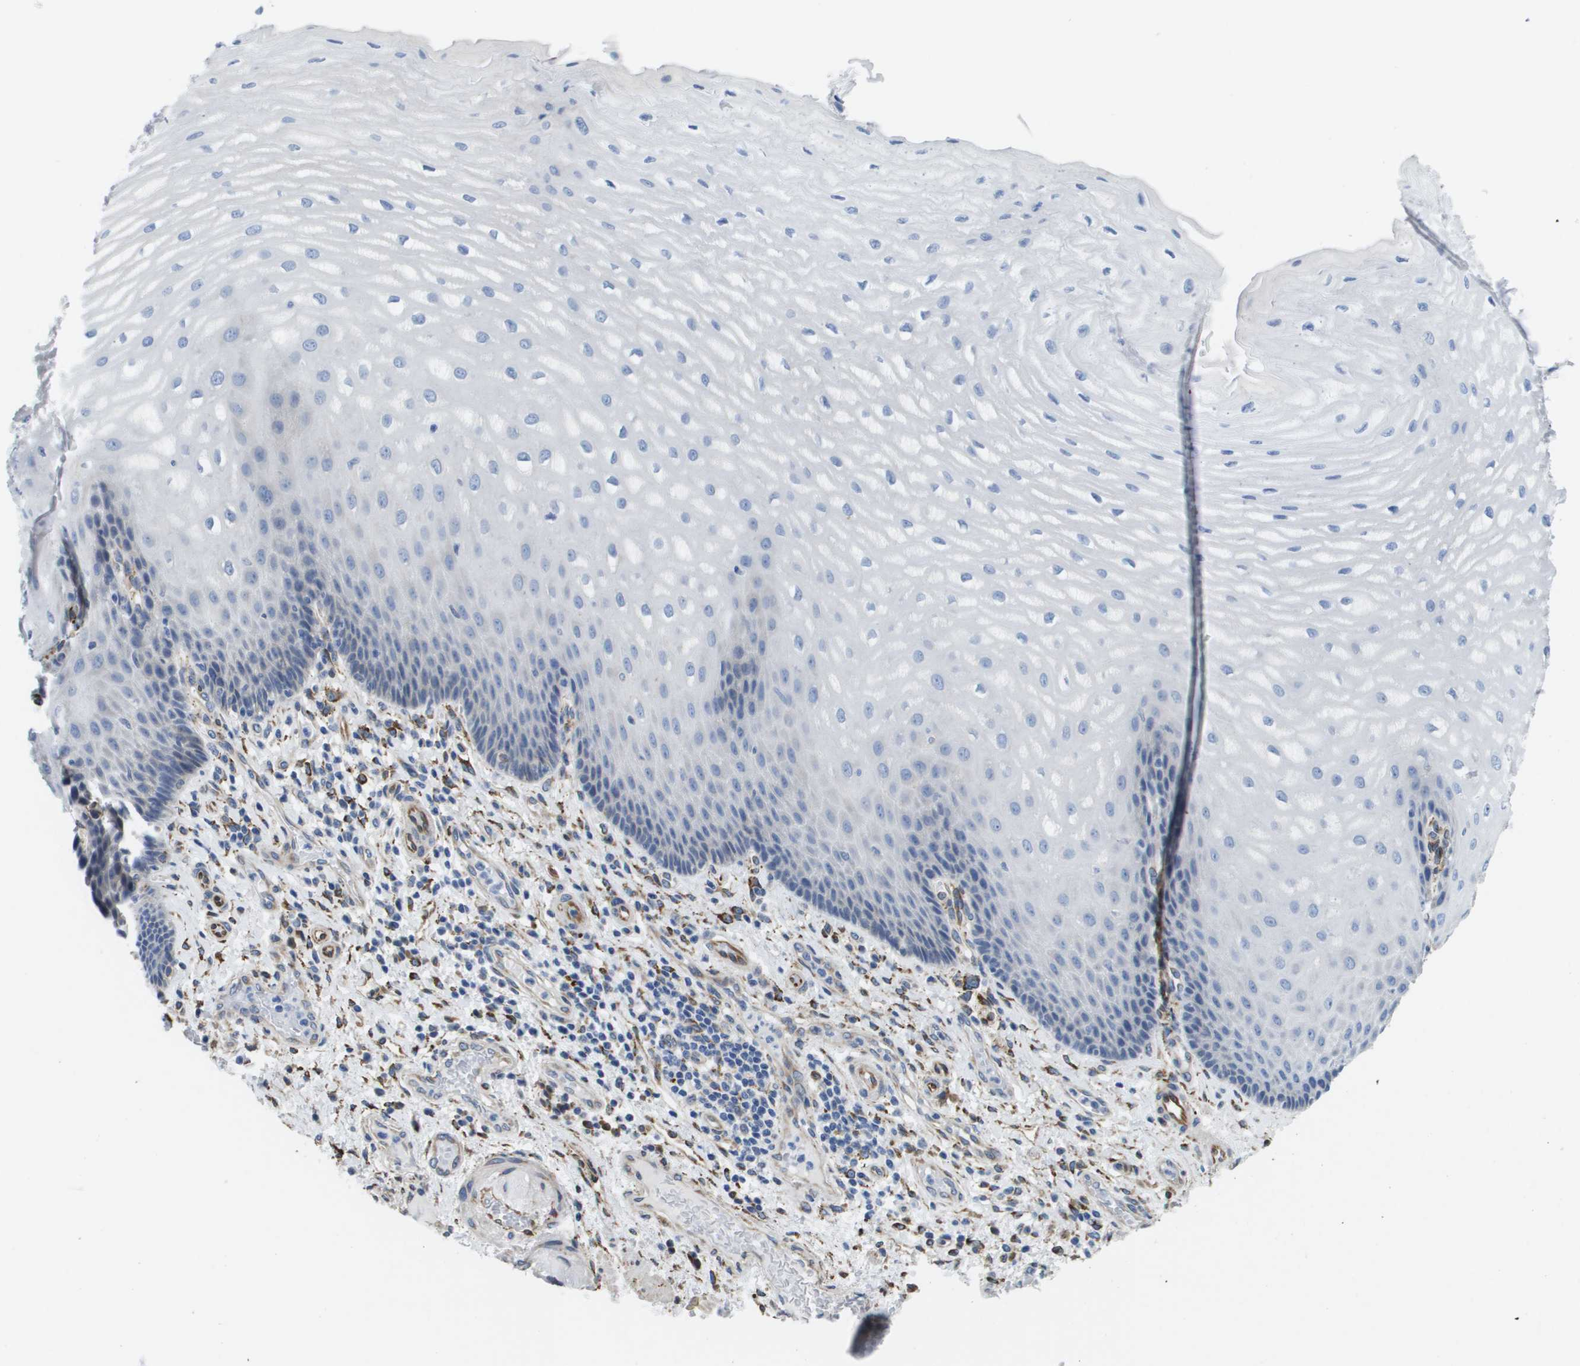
{"staining": {"intensity": "negative", "quantity": "none", "location": "none"}, "tissue": "esophagus", "cell_type": "Squamous epithelial cells", "image_type": "normal", "snomed": [{"axis": "morphology", "description": "Normal tissue, NOS"}, {"axis": "topography", "description": "Esophagus"}], "caption": "High magnification brightfield microscopy of benign esophagus stained with DAB (brown) and counterstained with hematoxylin (blue): squamous epithelial cells show no significant expression. (Brightfield microscopy of DAB immunohistochemistry at high magnification).", "gene": "ST3GAL2", "patient": {"sex": "male", "age": 54}}